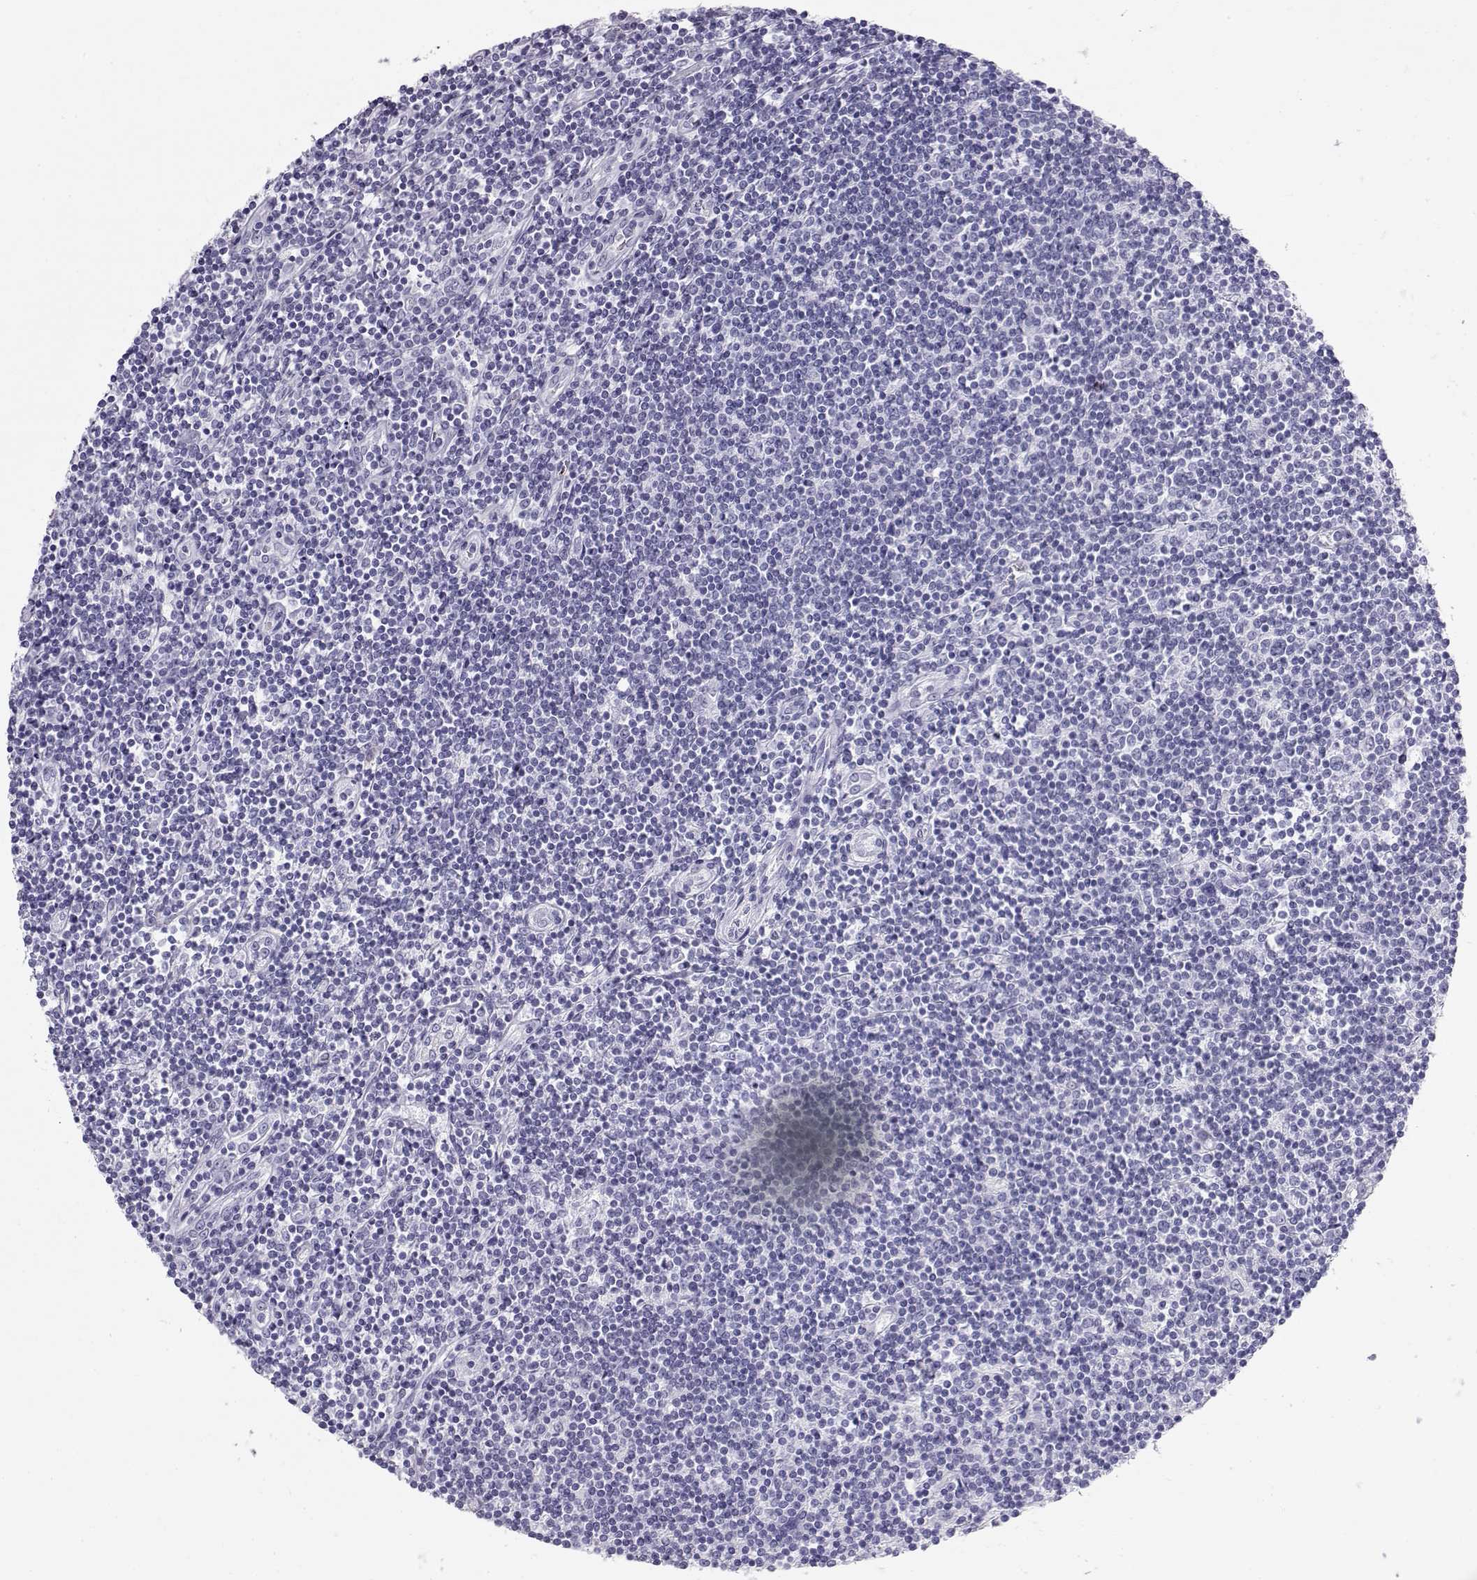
{"staining": {"intensity": "negative", "quantity": "none", "location": "none"}, "tissue": "lymphoma", "cell_type": "Tumor cells", "image_type": "cancer", "snomed": [{"axis": "morphology", "description": "Hodgkin's disease, NOS"}, {"axis": "topography", "description": "Lymph node"}], "caption": "IHC photomicrograph of lymphoma stained for a protein (brown), which exhibits no positivity in tumor cells.", "gene": "RD3", "patient": {"sex": "male", "age": 40}}